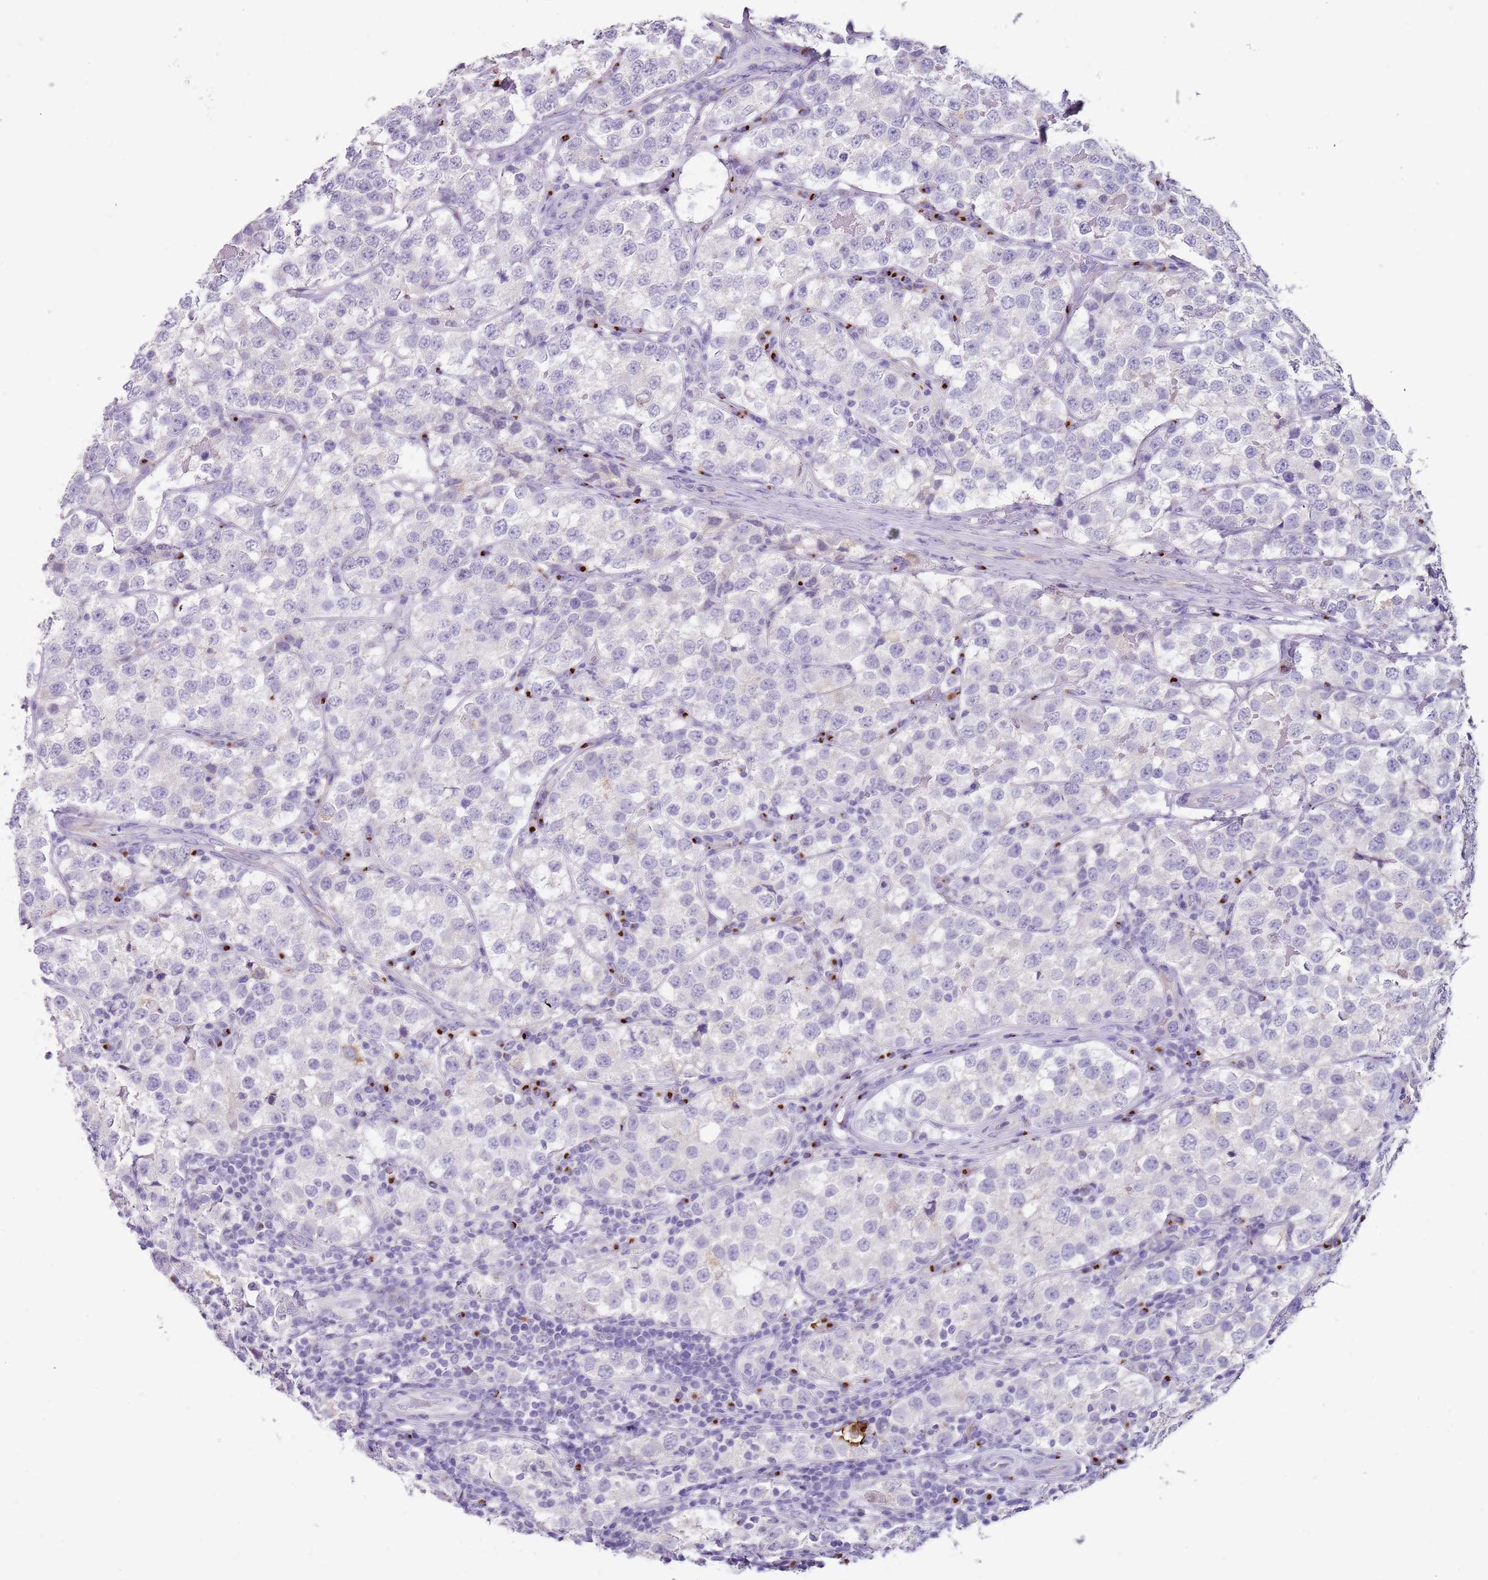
{"staining": {"intensity": "negative", "quantity": "none", "location": "none"}, "tissue": "testis cancer", "cell_type": "Tumor cells", "image_type": "cancer", "snomed": [{"axis": "morphology", "description": "Seminoma, NOS"}, {"axis": "topography", "description": "Testis"}], "caption": "The immunohistochemistry (IHC) histopathology image has no significant expression in tumor cells of testis seminoma tissue.", "gene": "C2CD3", "patient": {"sex": "male", "age": 34}}